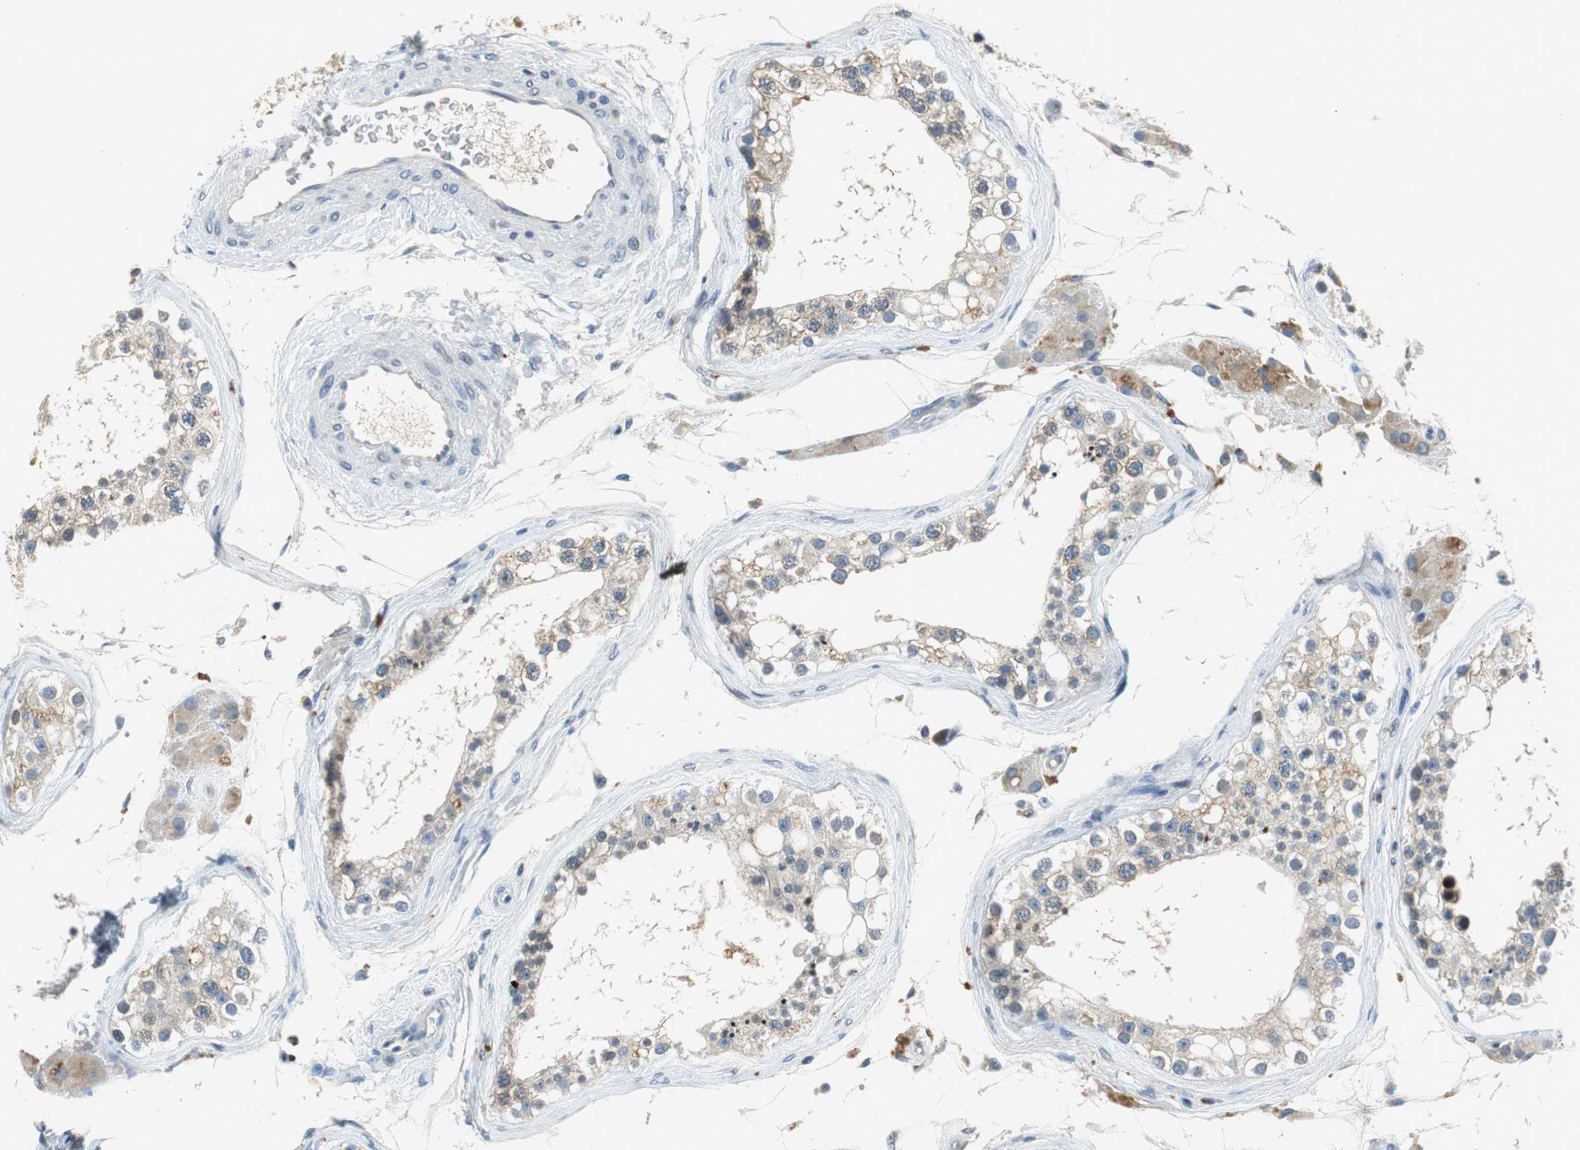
{"staining": {"intensity": "weak", "quantity": "25%-75%", "location": "cytoplasmic/membranous"}, "tissue": "testis", "cell_type": "Cells in seminiferous ducts", "image_type": "normal", "snomed": [{"axis": "morphology", "description": "Normal tissue, NOS"}, {"axis": "topography", "description": "Testis"}], "caption": "IHC (DAB (3,3'-diaminobenzidine)) staining of benign testis displays weak cytoplasmic/membranous protein expression in approximately 25%-75% of cells in seminiferous ducts.", "gene": "GLCCI1", "patient": {"sex": "male", "age": 68}}